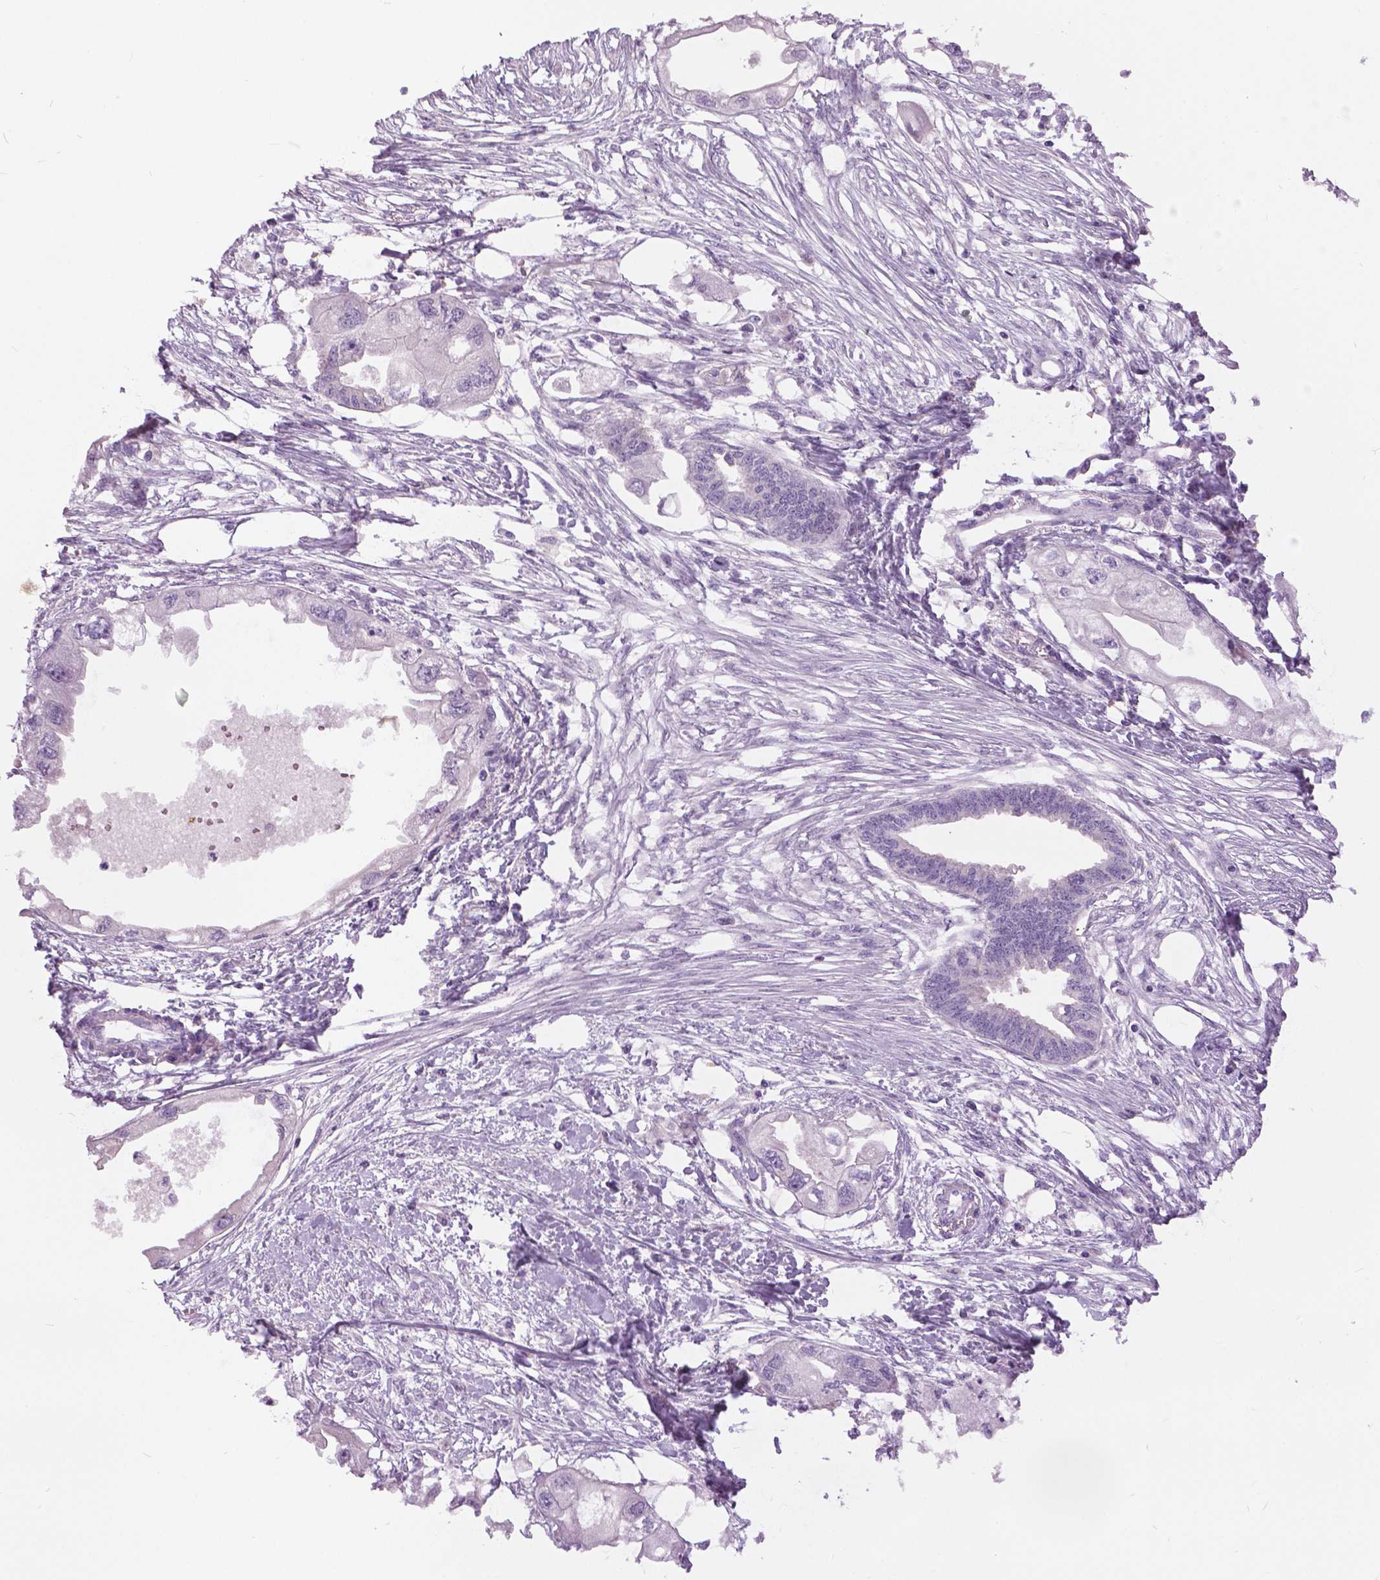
{"staining": {"intensity": "negative", "quantity": "none", "location": "none"}, "tissue": "endometrial cancer", "cell_type": "Tumor cells", "image_type": "cancer", "snomed": [{"axis": "morphology", "description": "Adenocarcinoma, NOS"}, {"axis": "morphology", "description": "Adenocarcinoma, metastatic, NOS"}, {"axis": "topography", "description": "Adipose tissue"}, {"axis": "topography", "description": "Endometrium"}], "caption": "DAB (3,3'-diaminobenzidine) immunohistochemical staining of human endometrial cancer (metastatic adenocarcinoma) reveals no significant positivity in tumor cells.", "gene": "TP53TG5", "patient": {"sex": "female", "age": 67}}